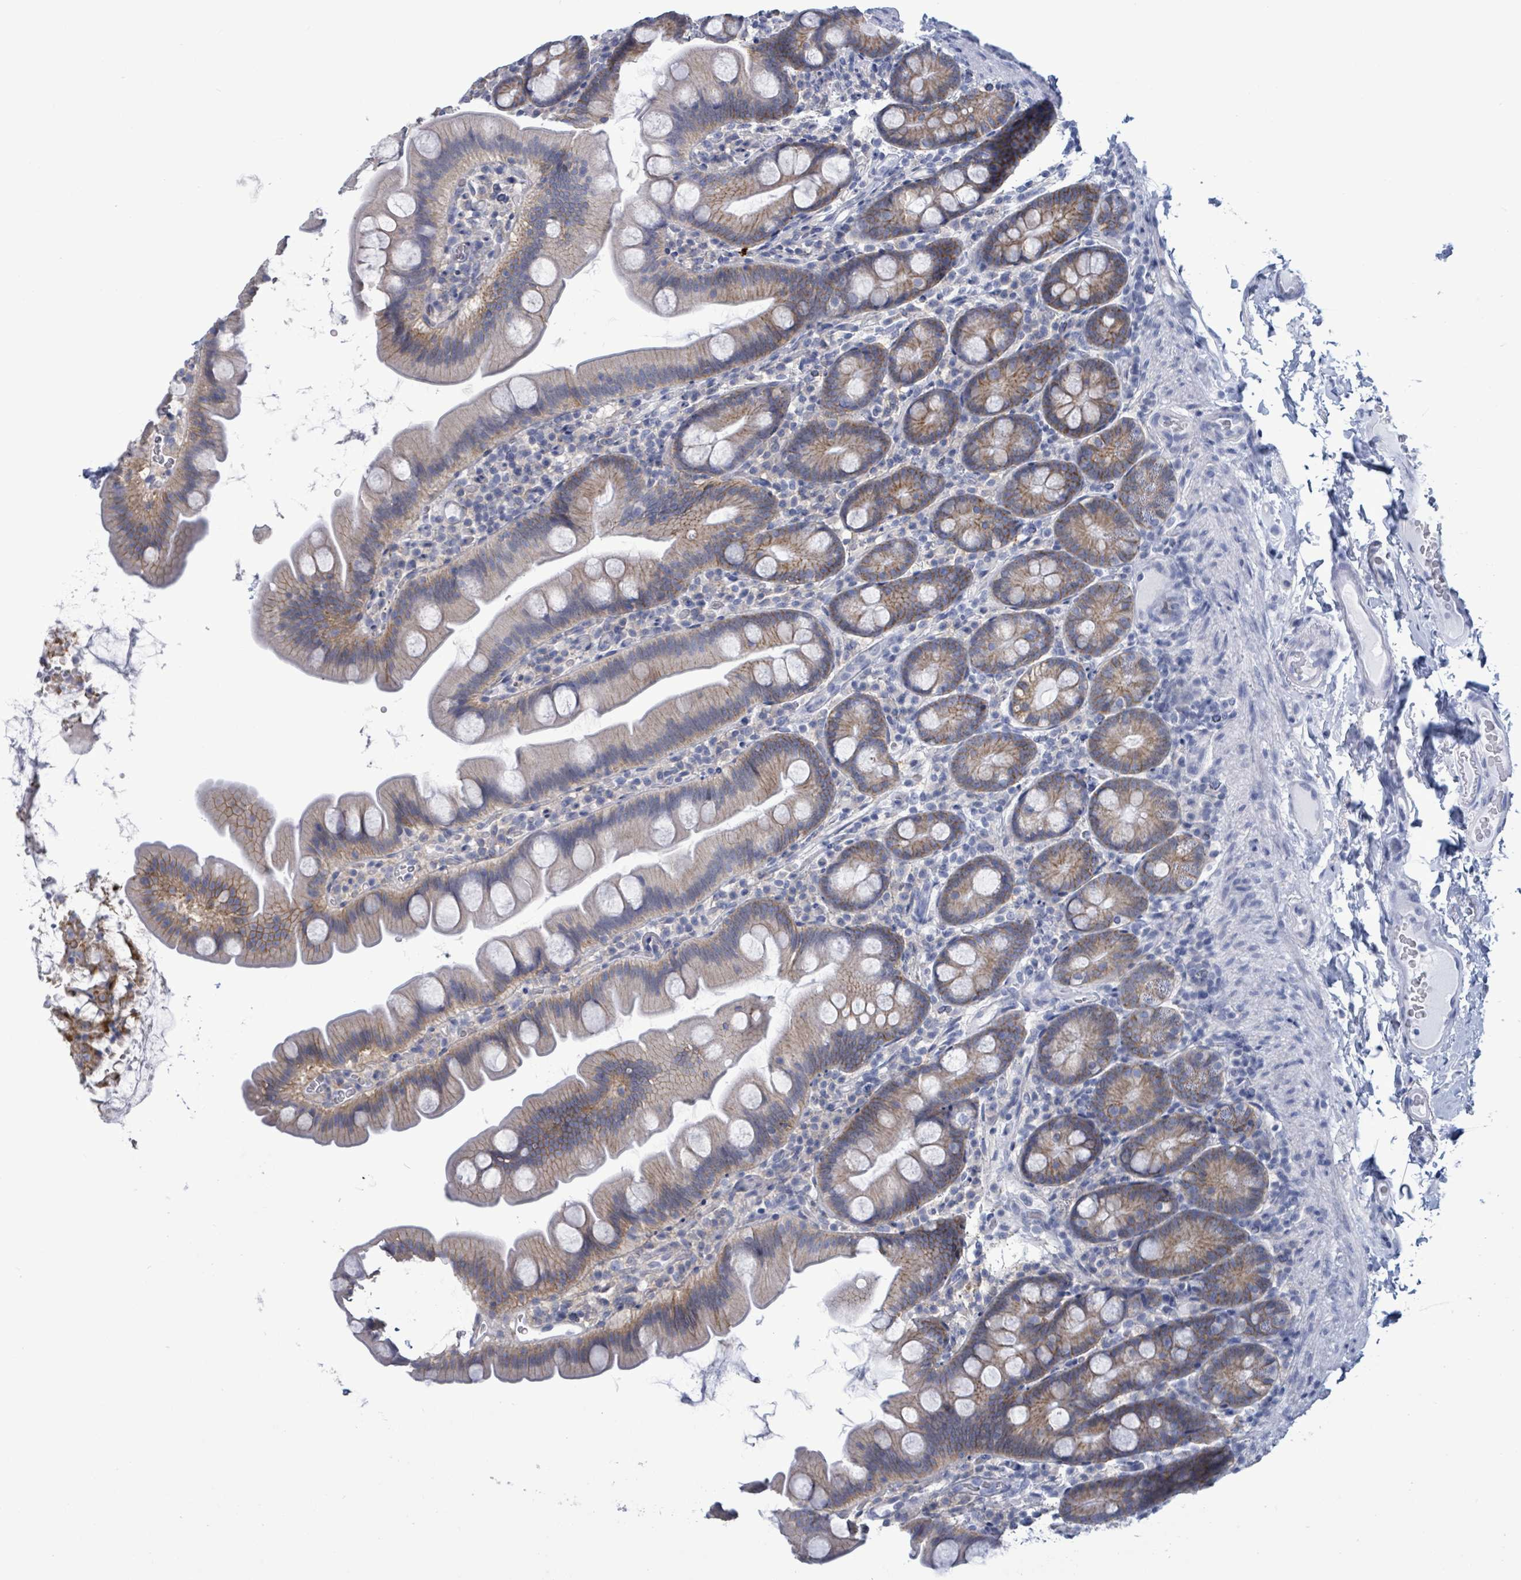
{"staining": {"intensity": "weak", "quantity": "25%-75%", "location": "cytoplasmic/membranous"}, "tissue": "small intestine", "cell_type": "Glandular cells", "image_type": "normal", "snomed": [{"axis": "morphology", "description": "Normal tissue, NOS"}, {"axis": "topography", "description": "Small intestine"}], "caption": "IHC micrograph of unremarkable human small intestine stained for a protein (brown), which exhibits low levels of weak cytoplasmic/membranous expression in about 25%-75% of glandular cells.", "gene": "BSG", "patient": {"sex": "female", "age": 68}}